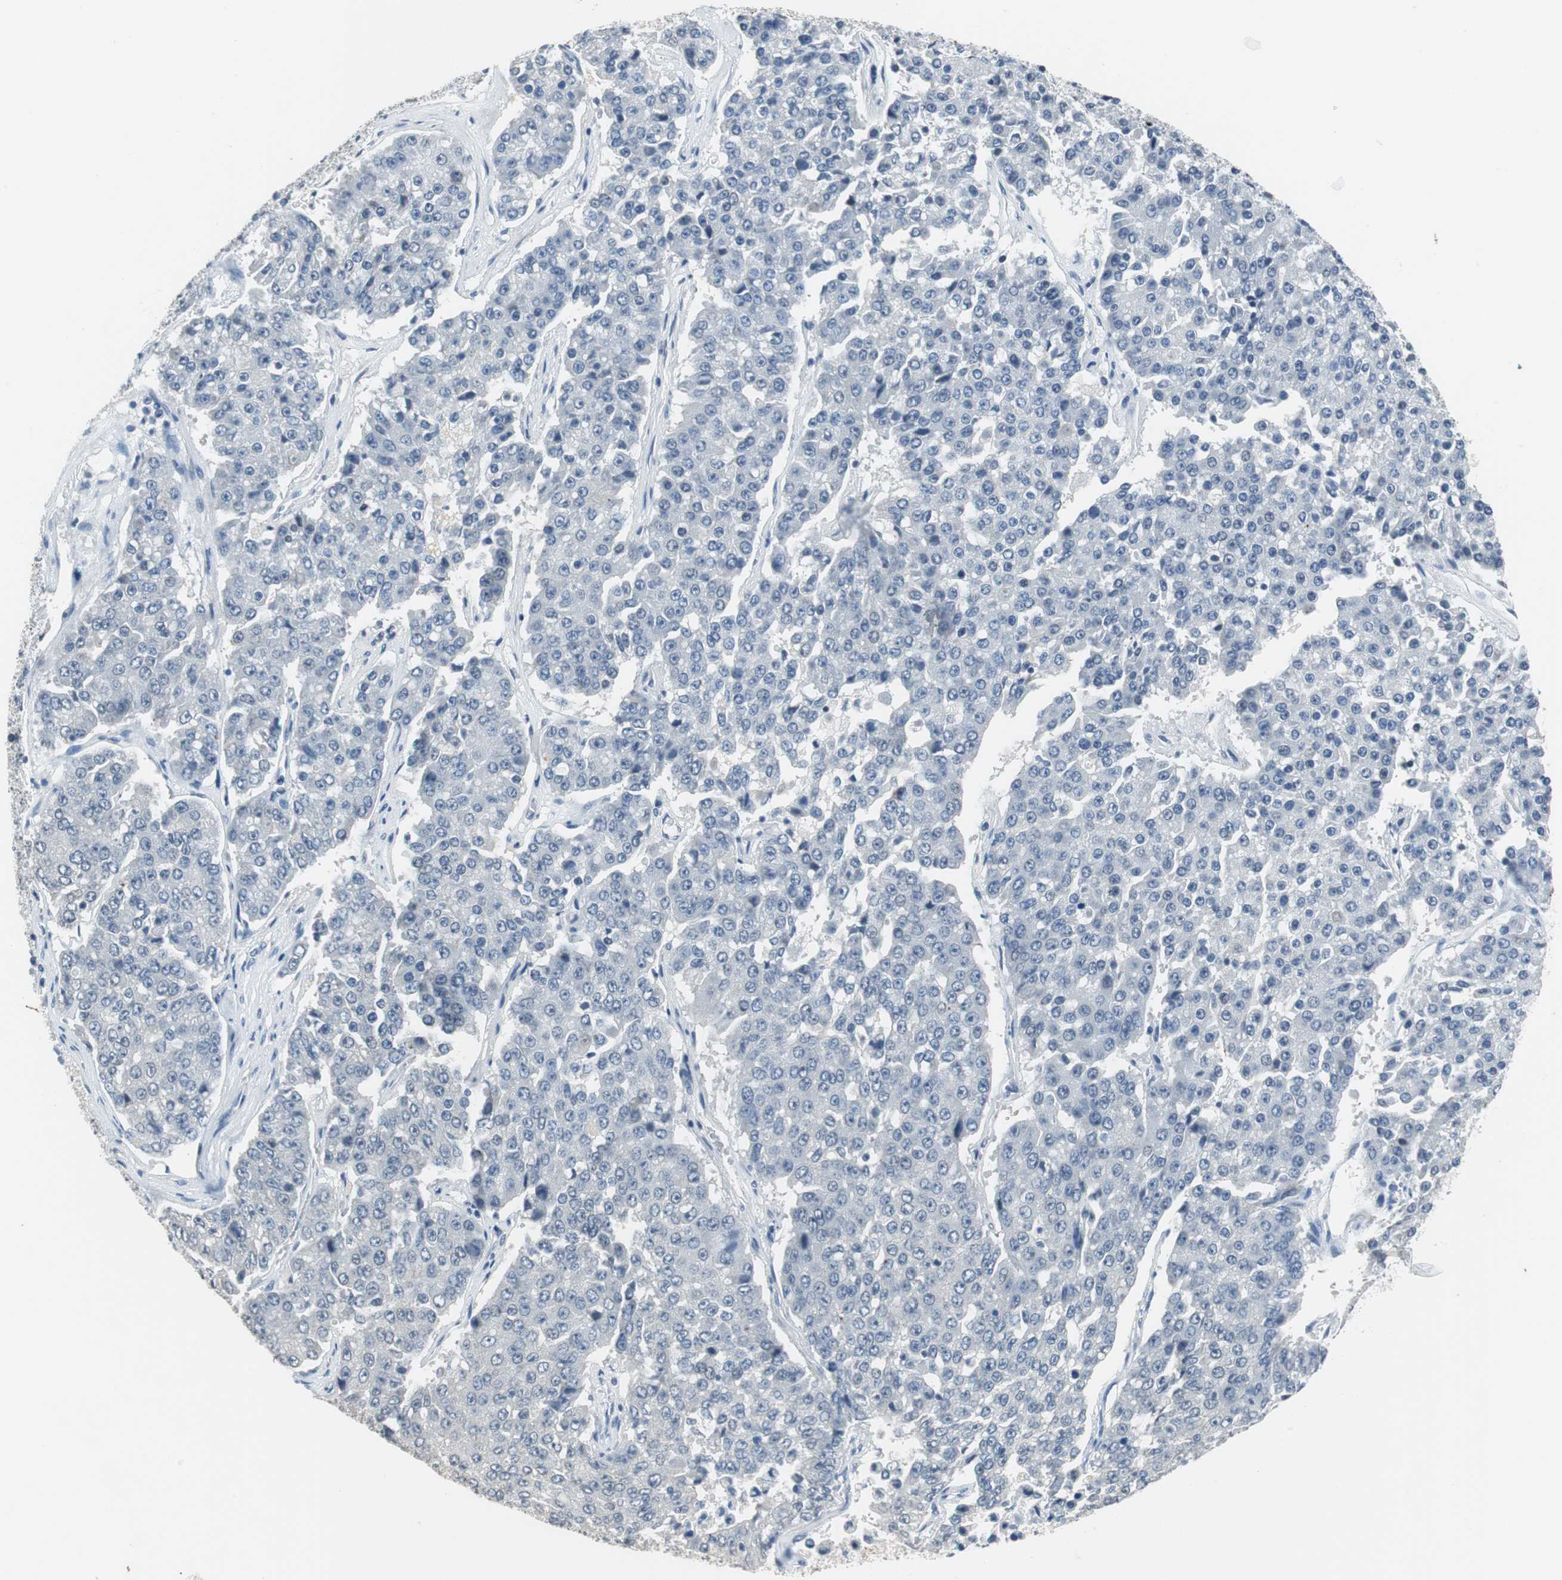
{"staining": {"intensity": "negative", "quantity": "none", "location": "none"}, "tissue": "pancreatic cancer", "cell_type": "Tumor cells", "image_type": "cancer", "snomed": [{"axis": "morphology", "description": "Adenocarcinoma, NOS"}, {"axis": "topography", "description": "Pancreas"}], "caption": "An image of pancreatic cancer (adenocarcinoma) stained for a protein demonstrates no brown staining in tumor cells.", "gene": "MUC7", "patient": {"sex": "male", "age": 50}}